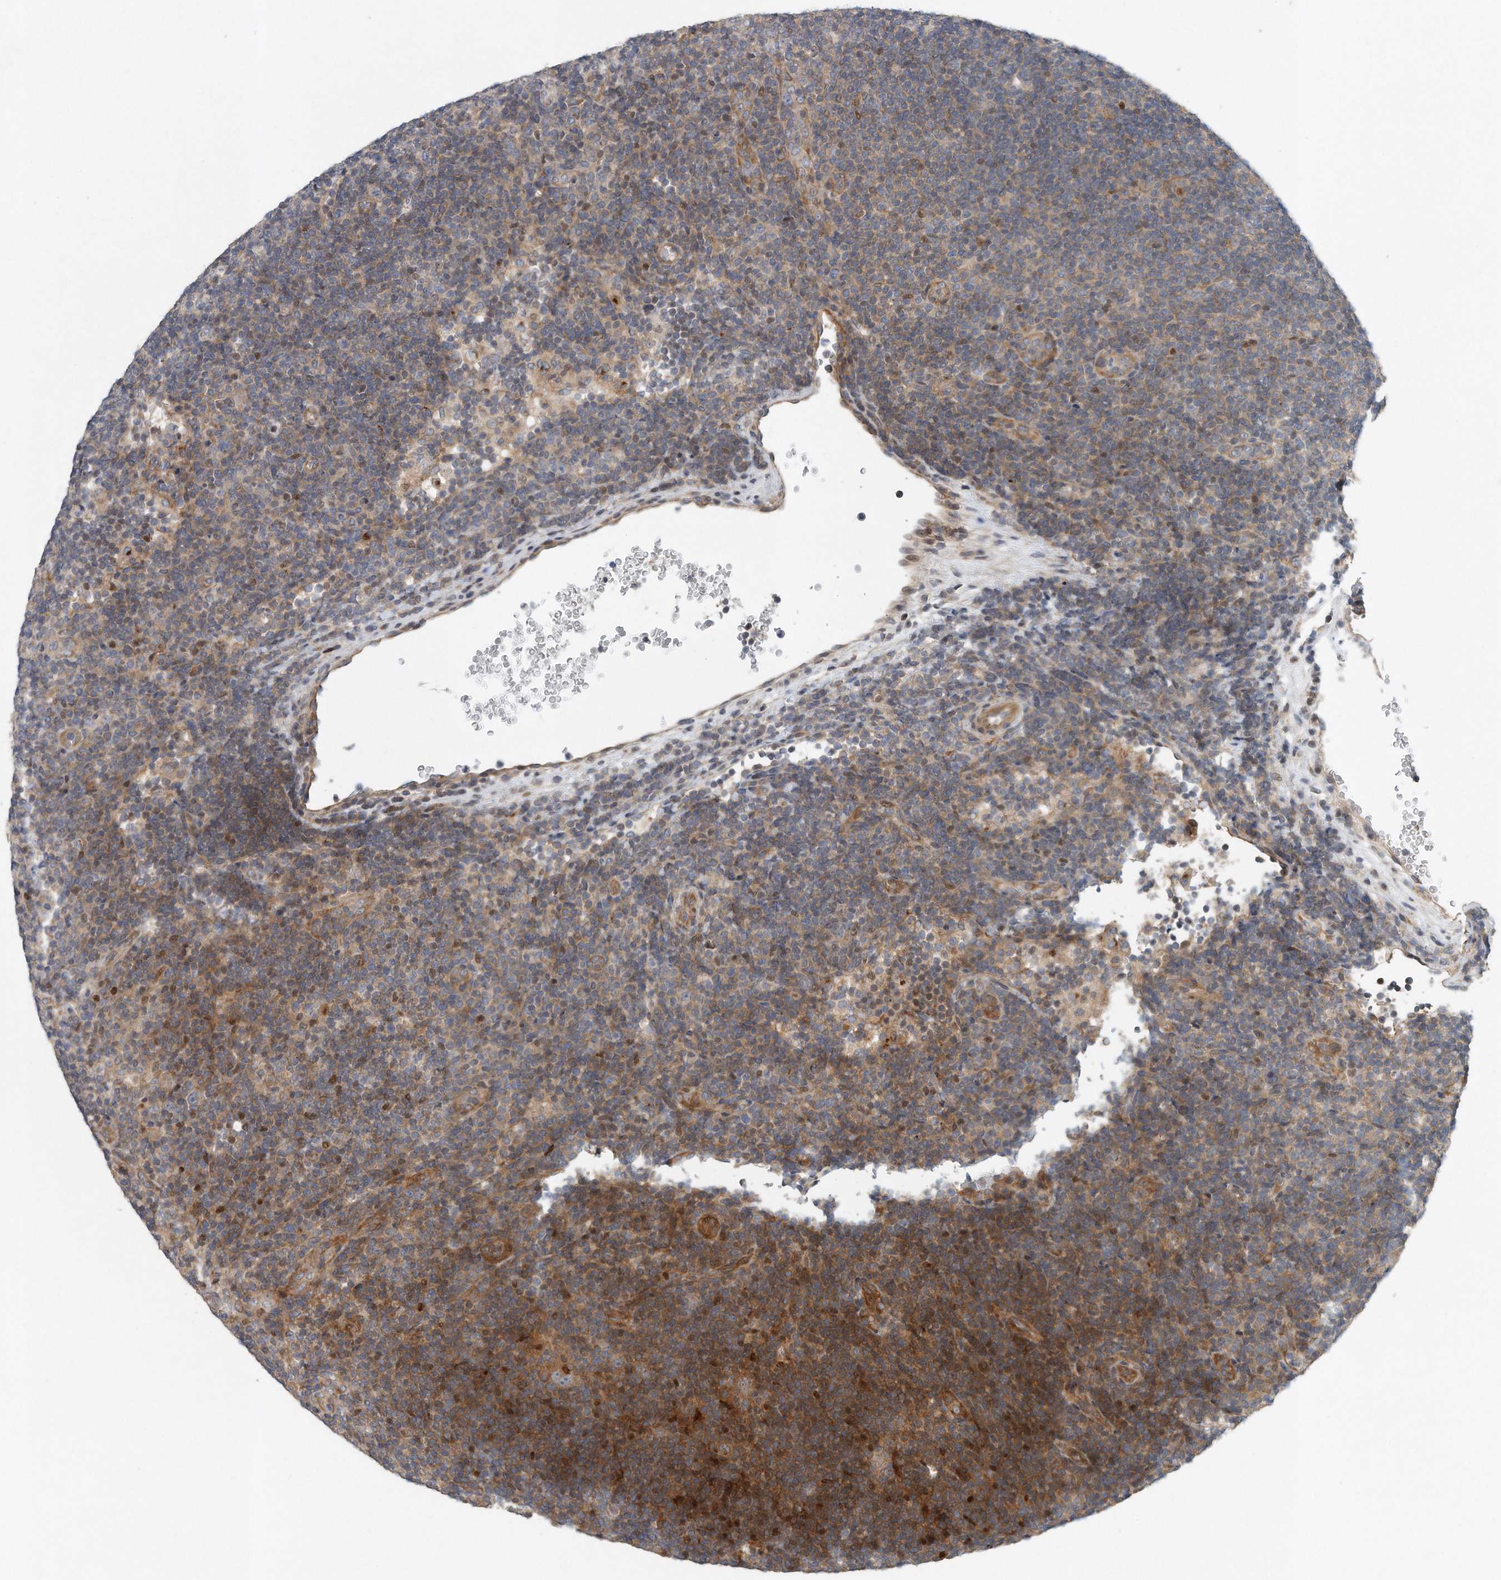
{"staining": {"intensity": "weak", "quantity": "<25%", "location": "cytoplasmic/membranous"}, "tissue": "lymphoma", "cell_type": "Tumor cells", "image_type": "cancer", "snomed": [{"axis": "morphology", "description": "Hodgkin's disease, NOS"}, {"axis": "topography", "description": "Lymph node"}], "caption": "Protein analysis of lymphoma exhibits no significant positivity in tumor cells. (Stains: DAB IHC with hematoxylin counter stain, Microscopy: brightfield microscopy at high magnification).", "gene": "PCDH8", "patient": {"sex": "female", "age": 57}}